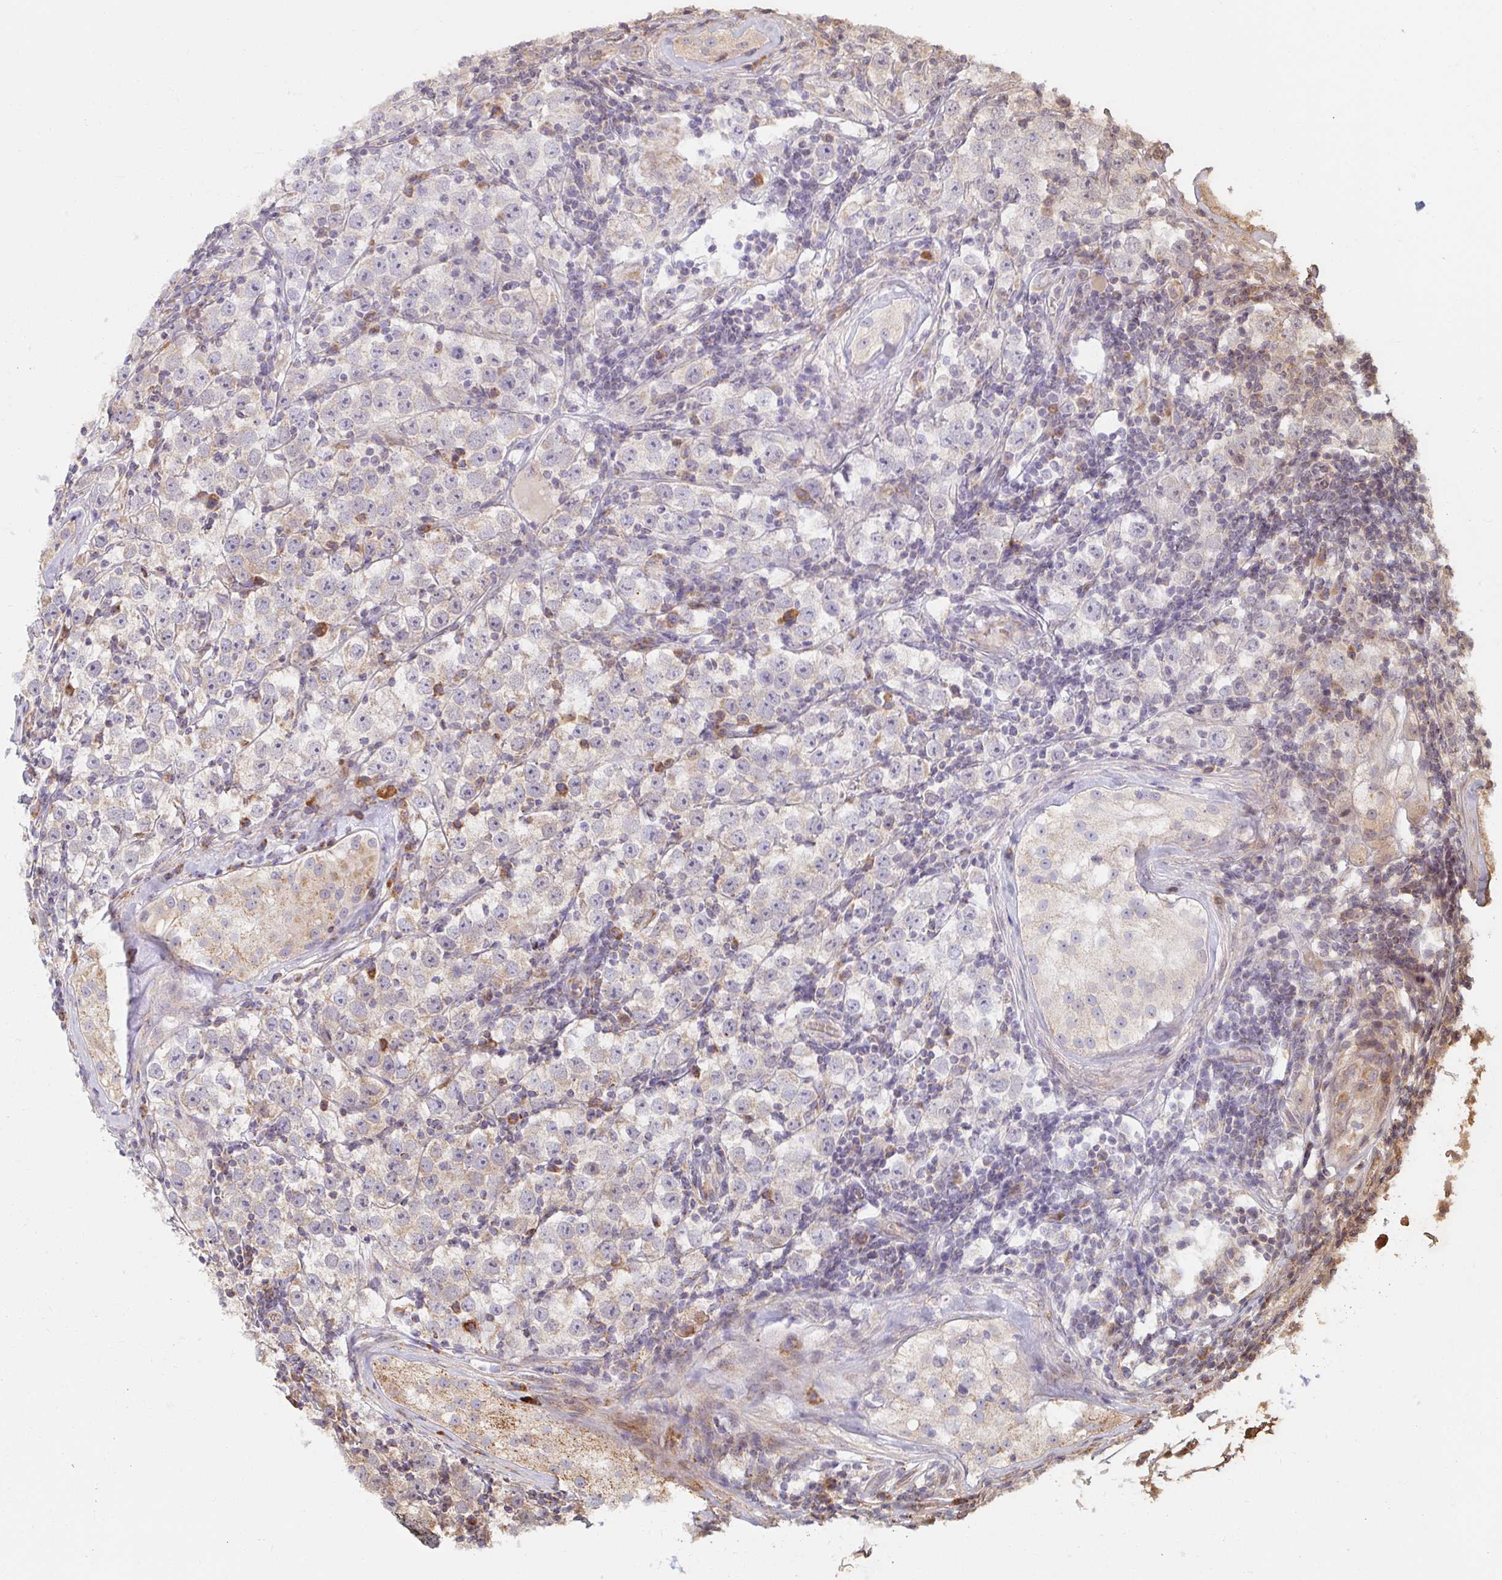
{"staining": {"intensity": "weak", "quantity": "<25%", "location": "cytoplasmic/membranous"}, "tissue": "urothelial cancer", "cell_type": "Tumor cells", "image_type": "cancer", "snomed": [{"axis": "morphology", "description": "Normal tissue, NOS"}, {"axis": "morphology", "description": "Urothelial carcinoma, High grade"}, {"axis": "morphology", "description": "Seminoma, NOS"}, {"axis": "morphology", "description": "Carcinoma, Embryonal, NOS"}, {"axis": "topography", "description": "Urinary bladder"}, {"axis": "topography", "description": "Testis"}], "caption": "An image of urothelial cancer stained for a protein demonstrates no brown staining in tumor cells.", "gene": "SKP2", "patient": {"sex": "male", "age": 41}}